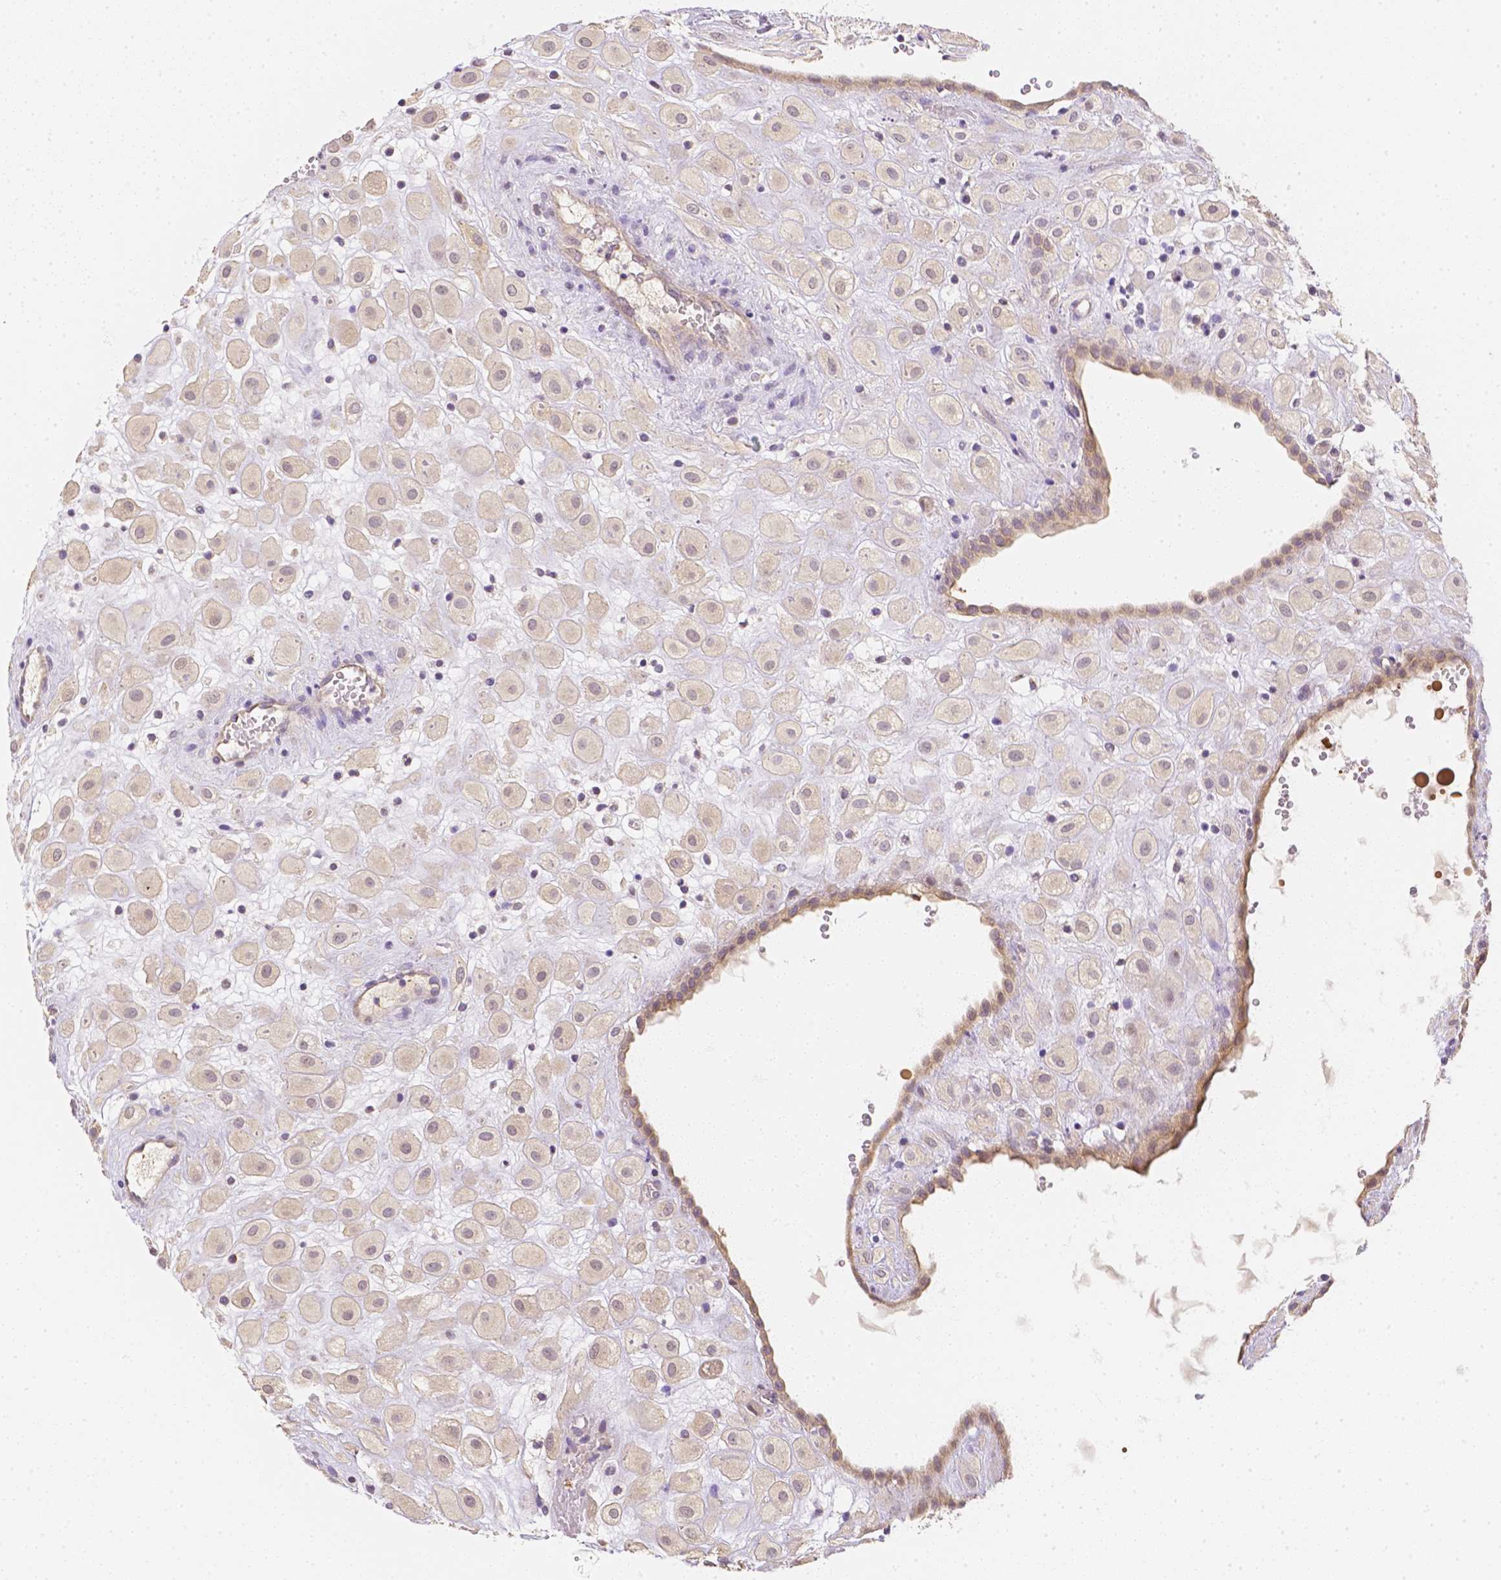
{"staining": {"intensity": "negative", "quantity": "none", "location": "none"}, "tissue": "placenta", "cell_type": "Decidual cells", "image_type": "normal", "snomed": [{"axis": "morphology", "description": "Normal tissue, NOS"}, {"axis": "topography", "description": "Placenta"}], "caption": "Placenta was stained to show a protein in brown. There is no significant staining in decidual cells.", "gene": "C10orf67", "patient": {"sex": "female", "age": 24}}